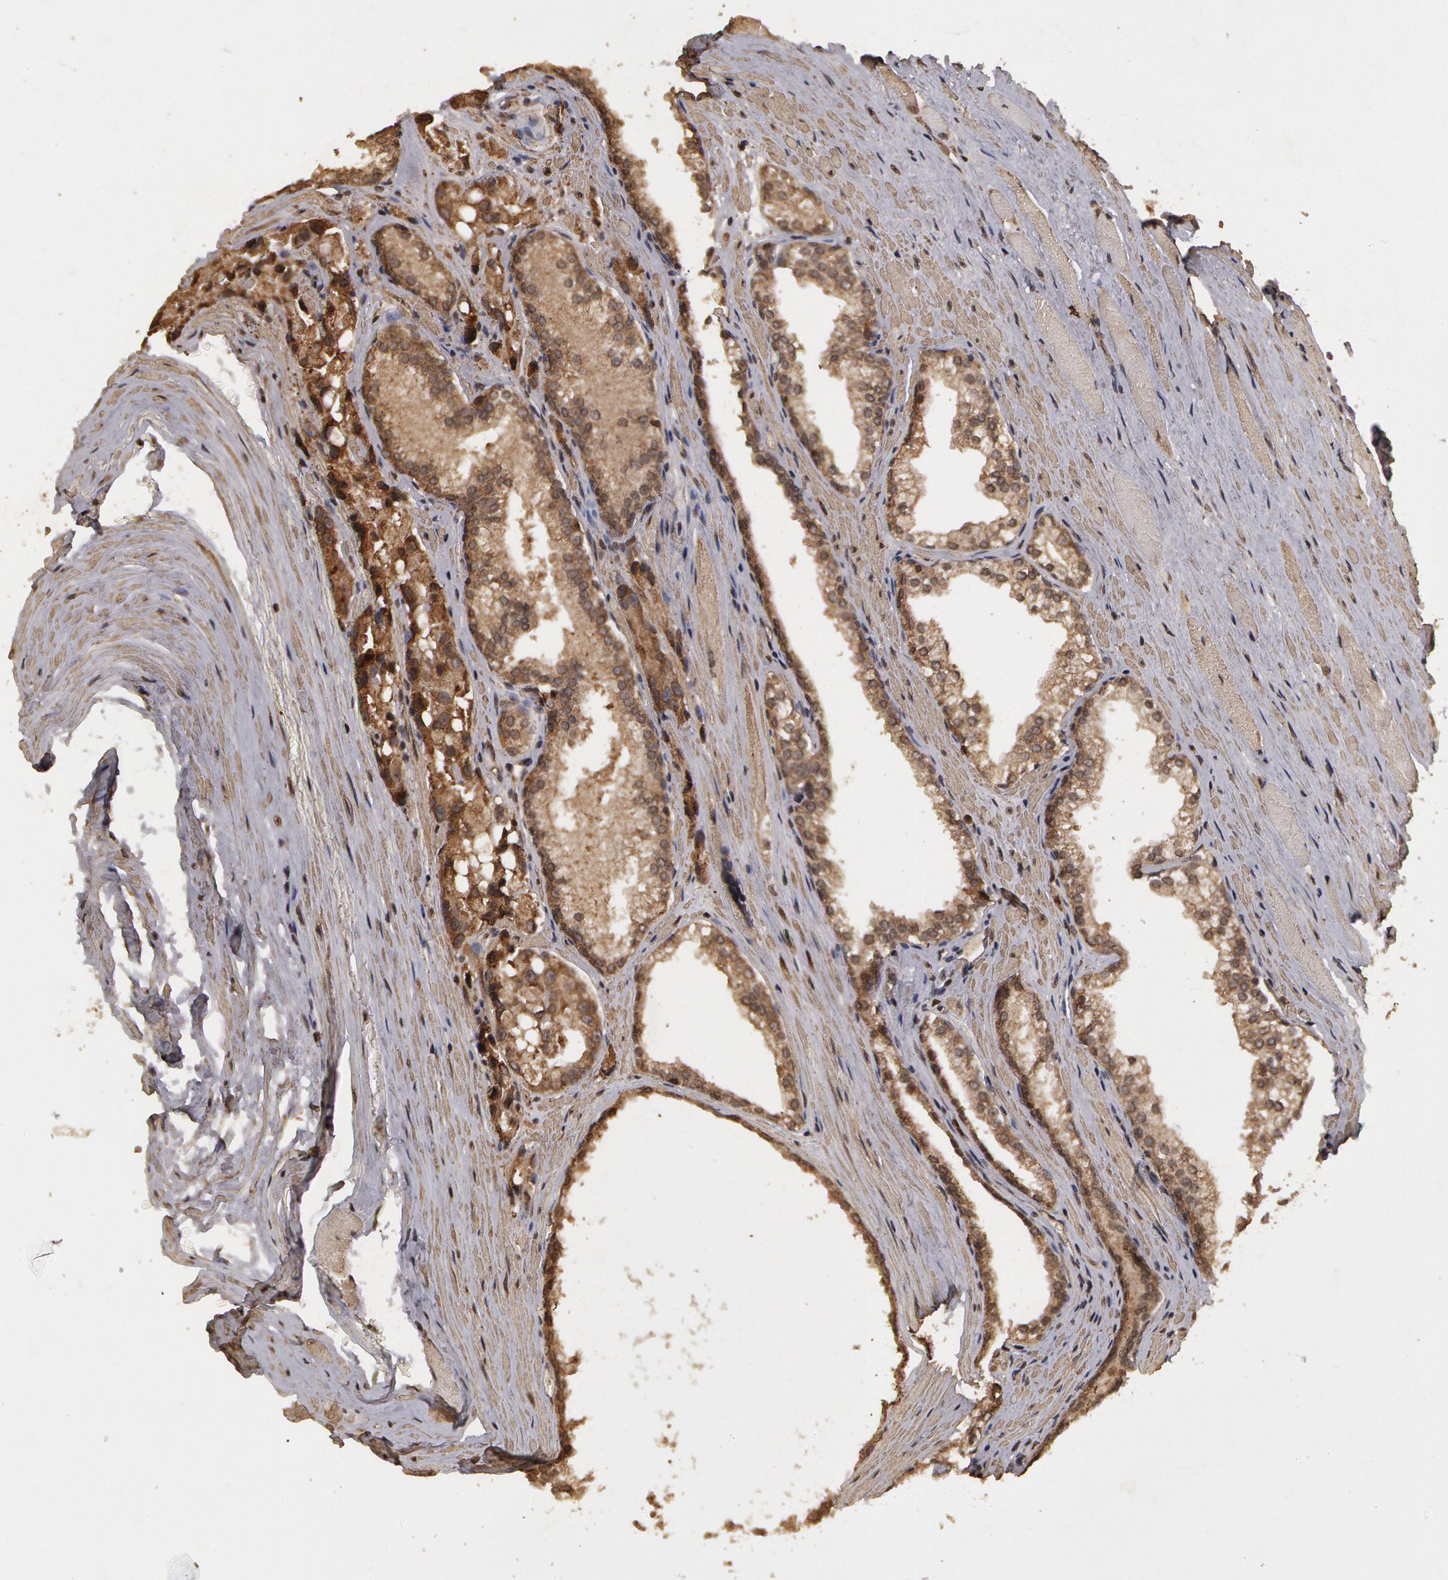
{"staining": {"intensity": "weak", "quantity": ">75%", "location": "cytoplasmic/membranous"}, "tissue": "prostate cancer", "cell_type": "Tumor cells", "image_type": "cancer", "snomed": [{"axis": "morphology", "description": "Adenocarcinoma, Medium grade"}, {"axis": "topography", "description": "Prostate"}], "caption": "This is an image of IHC staining of prostate cancer (medium-grade adenocarcinoma), which shows weak staining in the cytoplasmic/membranous of tumor cells.", "gene": "CALR", "patient": {"sex": "male", "age": 72}}